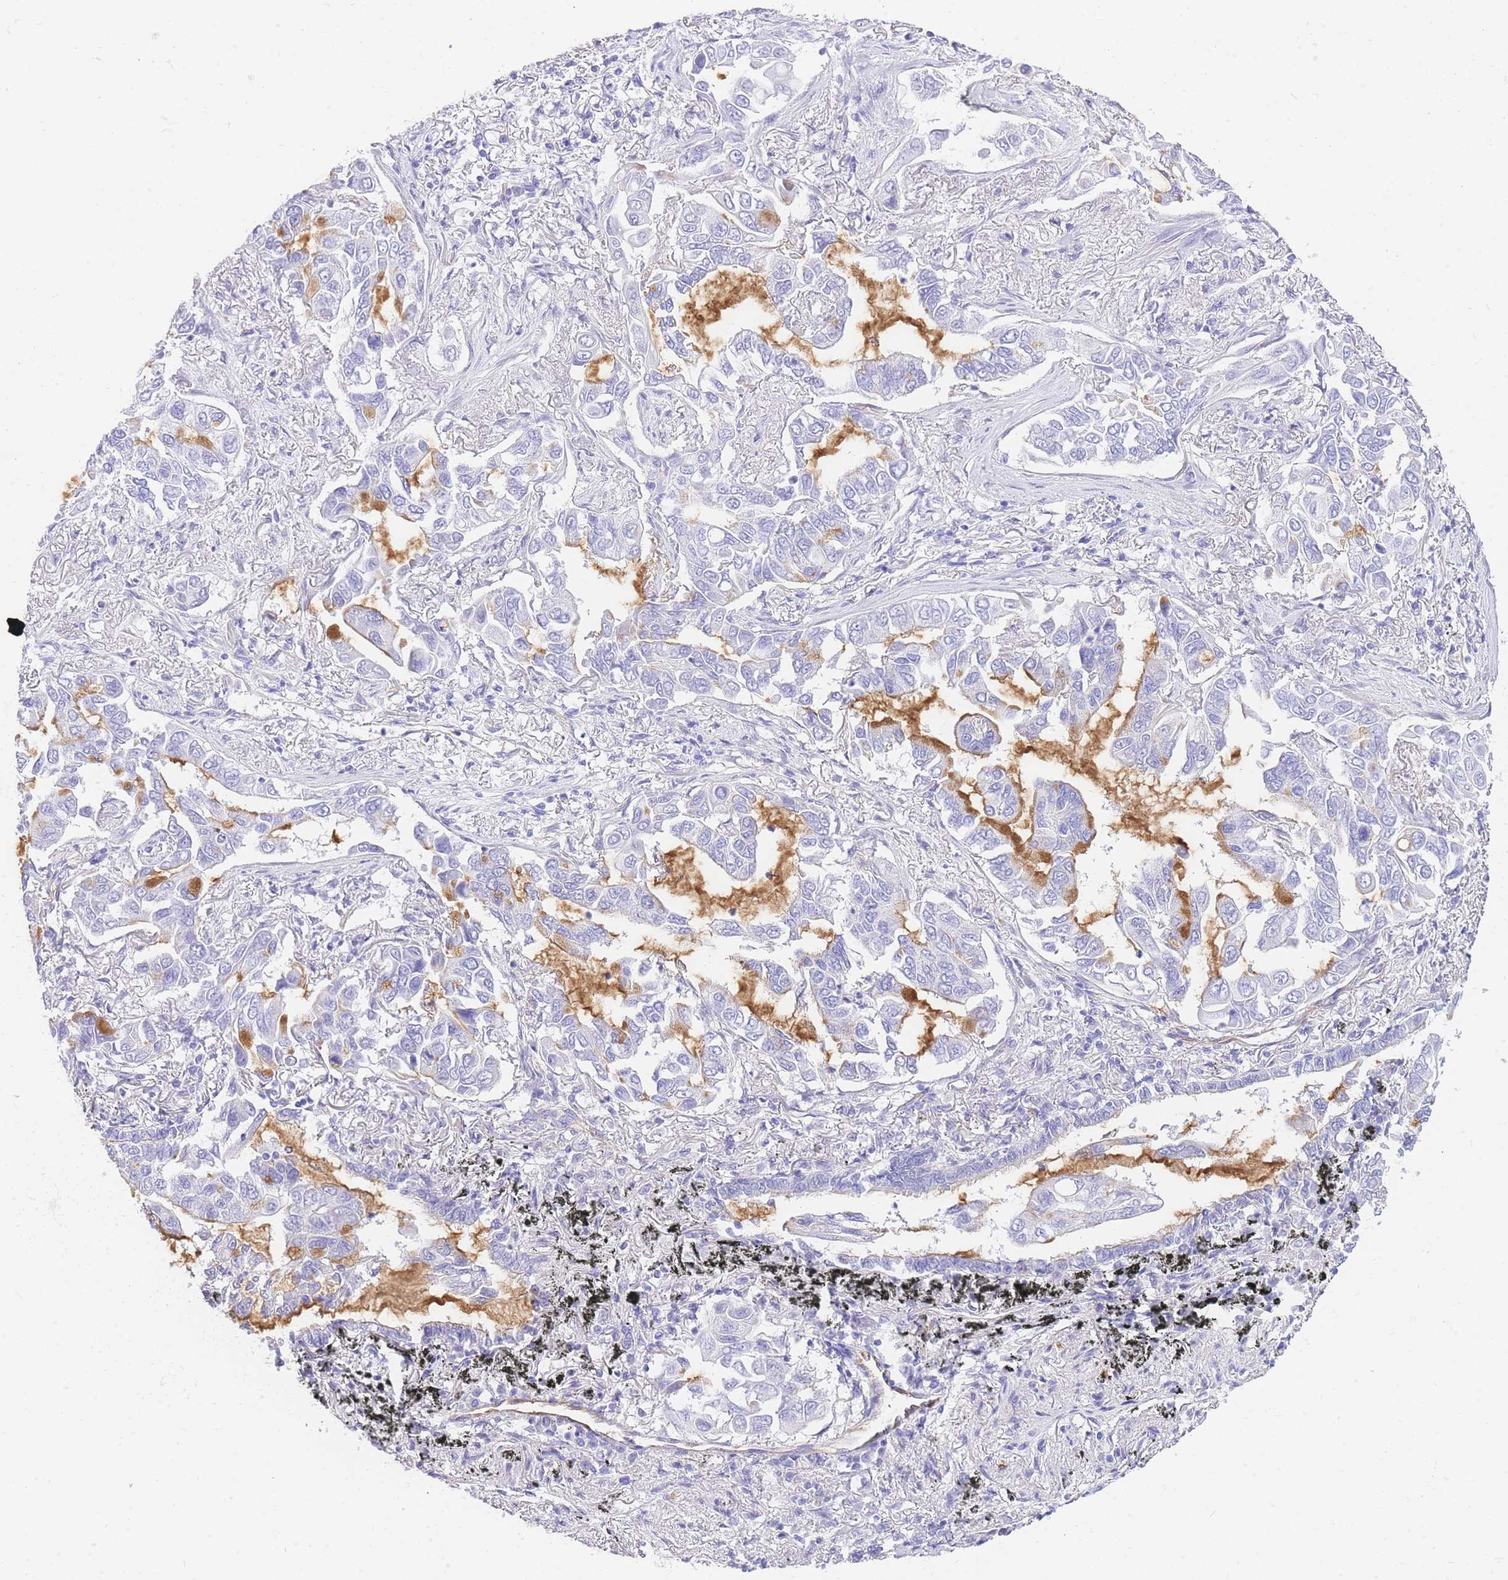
{"staining": {"intensity": "negative", "quantity": "none", "location": "none"}, "tissue": "lung cancer", "cell_type": "Tumor cells", "image_type": "cancer", "snomed": [{"axis": "morphology", "description": "Adenocarcinoma, NOS"}, {"axis": "topography", "description": "Lung"}], "caption": "Immunohistochemistry (IHC) photomicrograph of neoplastic tissue: human lung adenocarcinoma stained with DAB displays no significant protein staining in tumor cells. Brightfield microscopy of immunohistochemistry (IHC) stained with DAB (3,3'-diaminobenzidine) (brown) and hematoxylin (blue), captured at high magnification.", "gene": "SRSF12", "patient": {"sex": "male", "age": 64}}